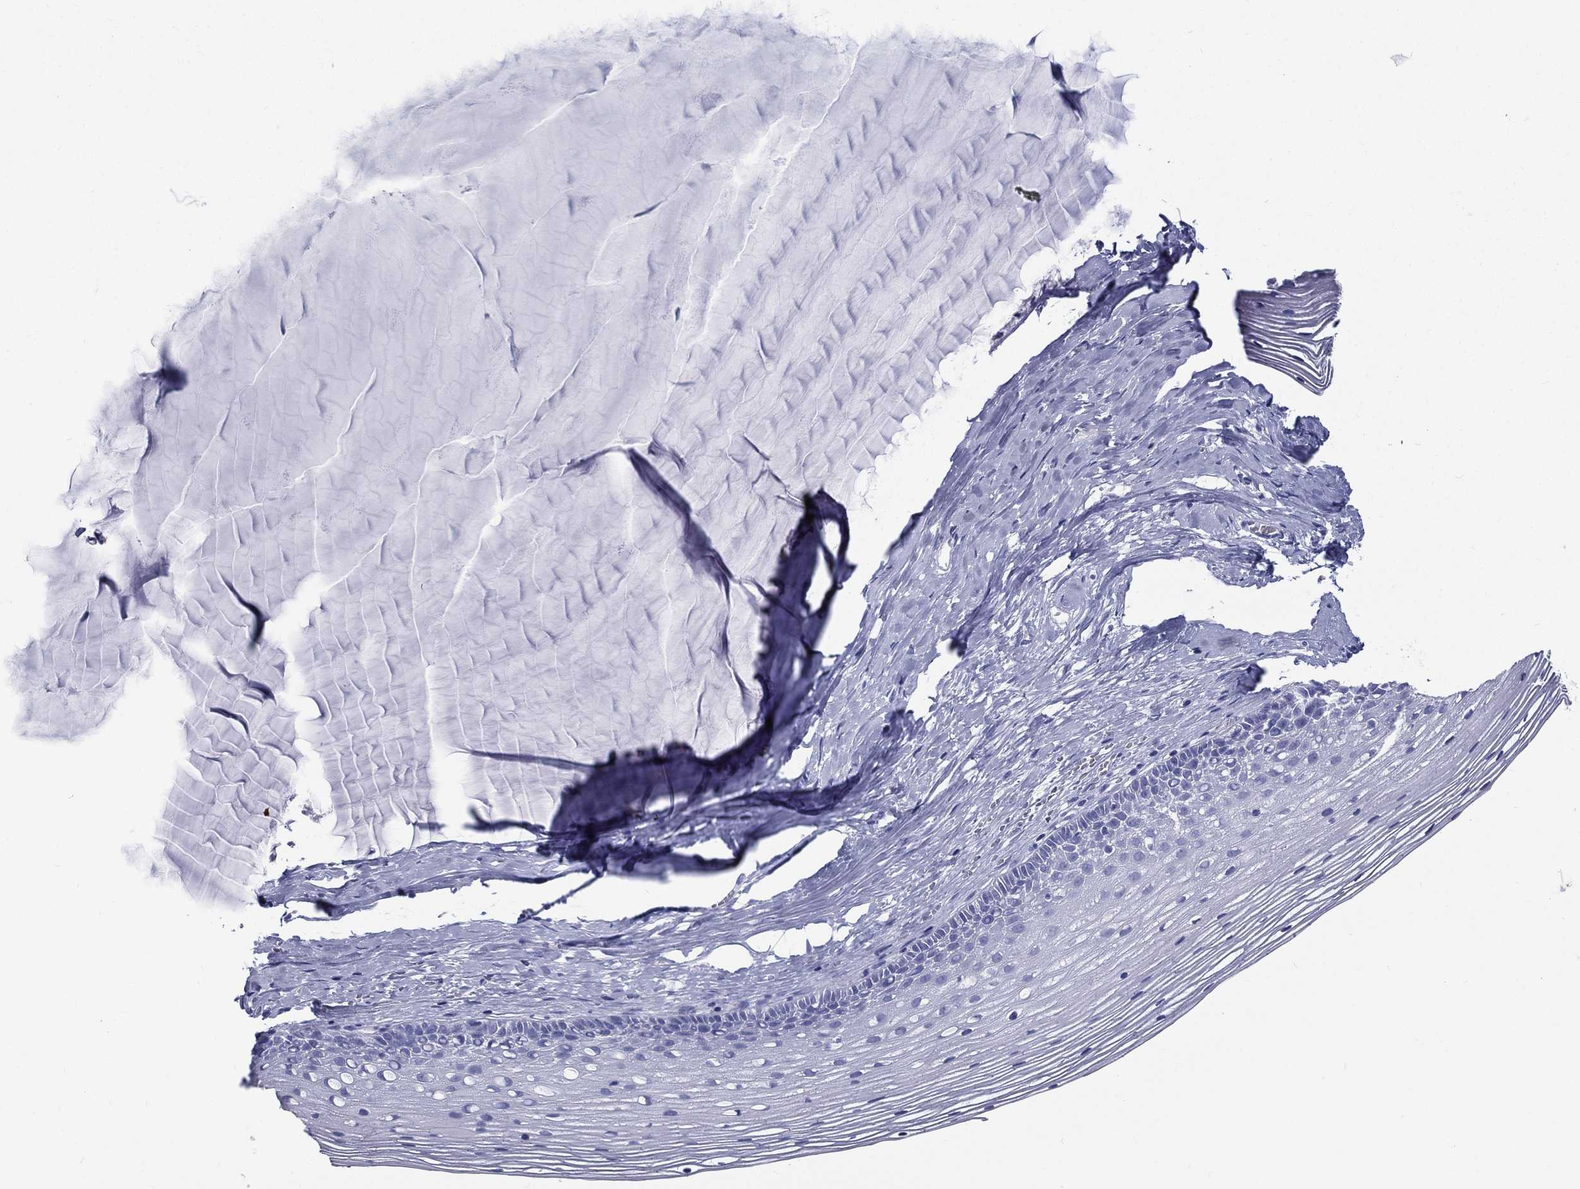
{"staining": {"intensity": "negative", "quantity": "none", "location": "none"}, "tissue": "cervix", "cell_type": "Squamous epithelial cells", "image_type": "normal", "snomed": [{"axis": "morphology", "description": "Normal tissue, NOS"}, {"axis": "topography", "description": "Cervix"}], "caption": "IHC micrograph of unremarkable human cervix stained for a protein (brown), which demonstrates no positivity in squamous epithelial cells.", "gene": "RSPH4A", "patient": {"sex": "female", "age": 40}}